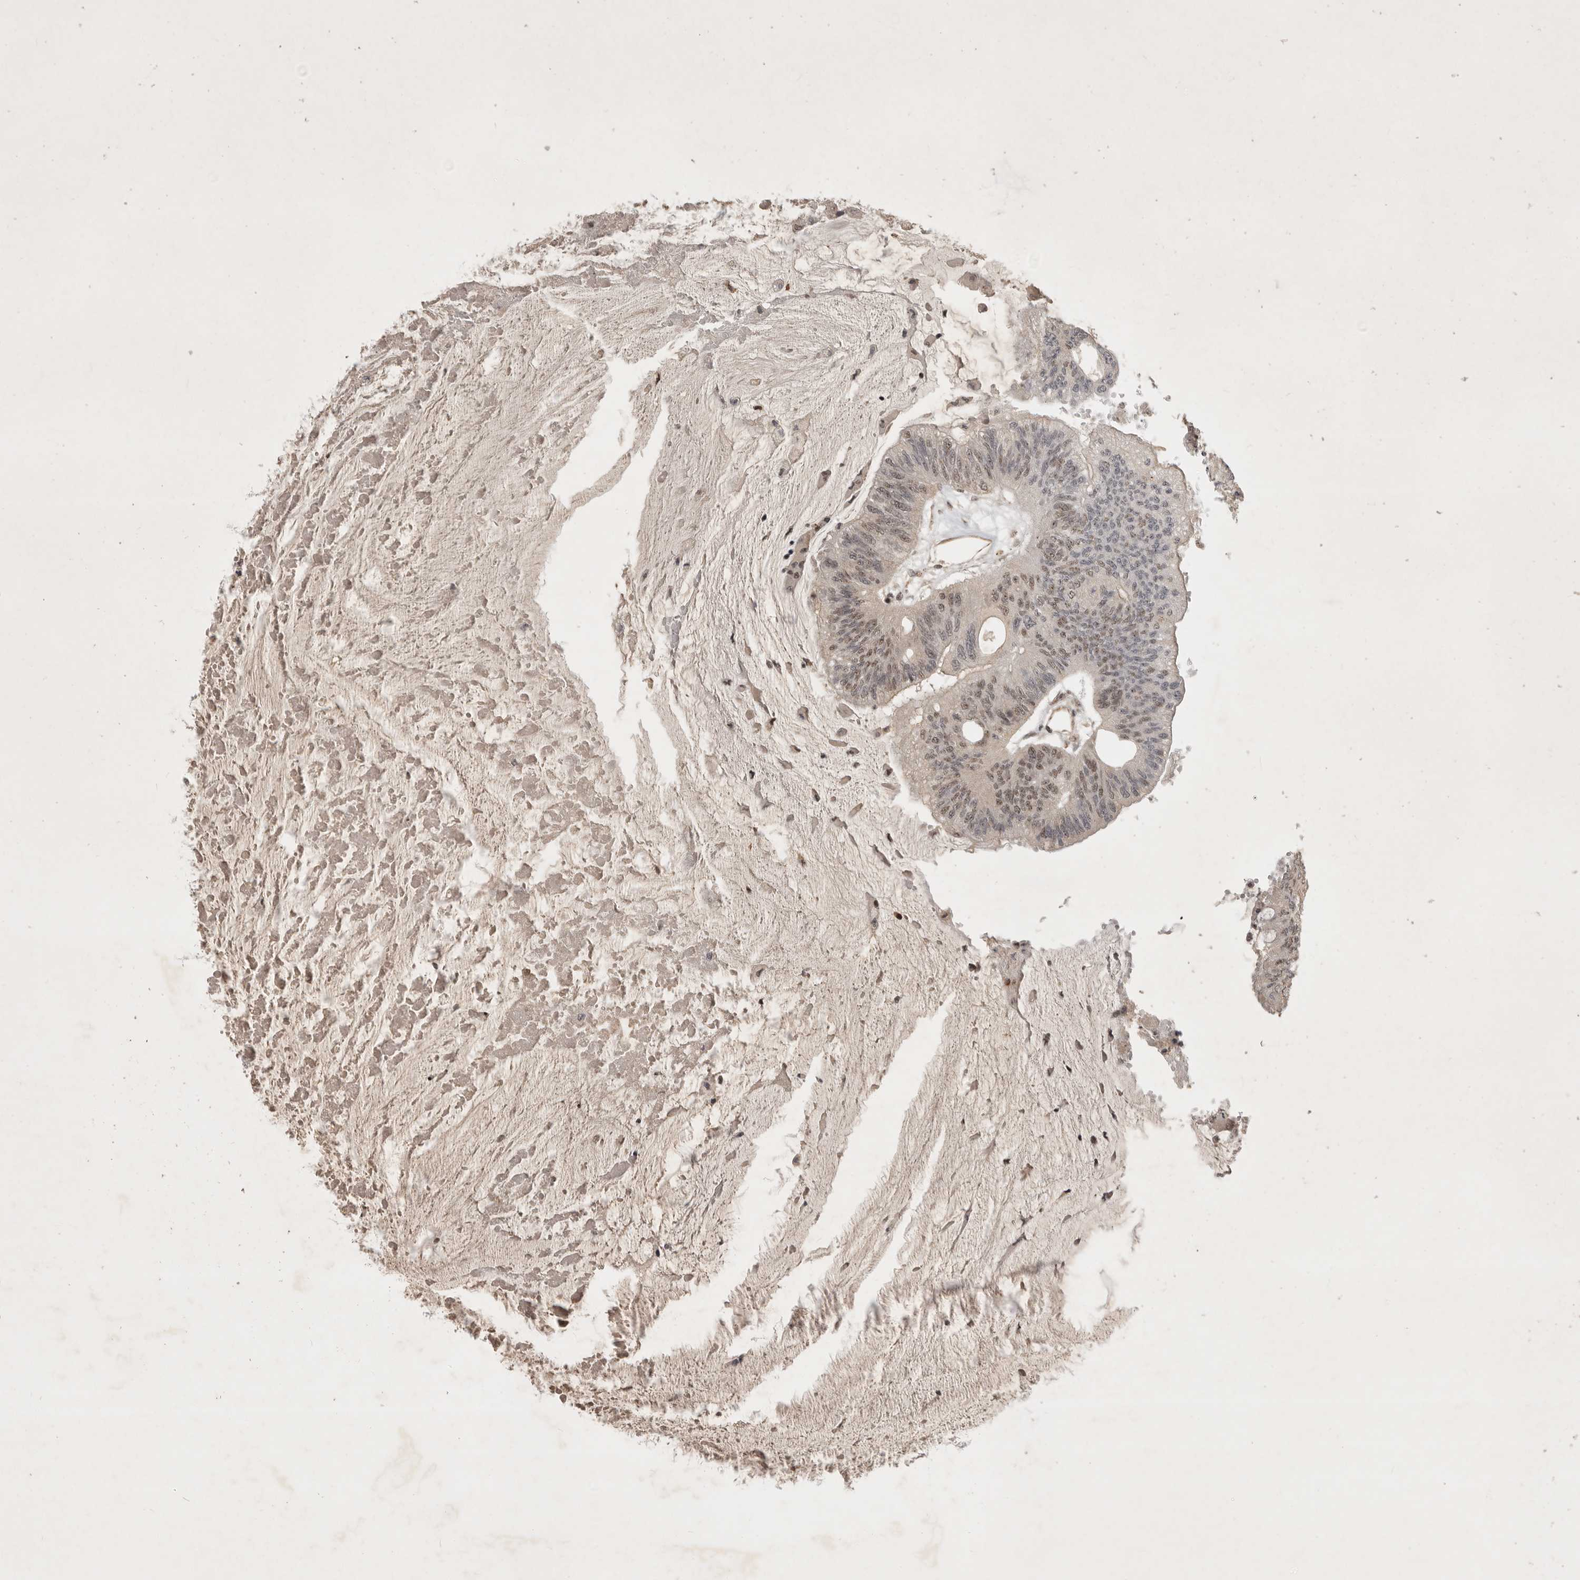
{"staining": {"intensity": "weak", "quantity": "25%-75%", "location": "nuclear"}, "tissue": "colorectal cancer", "cell_type": "Tumor cells", "image_type": "cancer", "snomed": [{"axis": "morphology", "description": "Adenoma, NOS"}, {"axis": "morphology", "description": "Adenocarcinoma, NOS"}, {"axis": "topography", "description": "Colon"}], "caption": "Adenoma (colorectal) was stained to show a protein in brown. There is low levels of weak nuclear expression in approximately 25%-75% of tumor cells.", "gene": "CBLL1", "patient": {"sex": "male", "age": 79}}